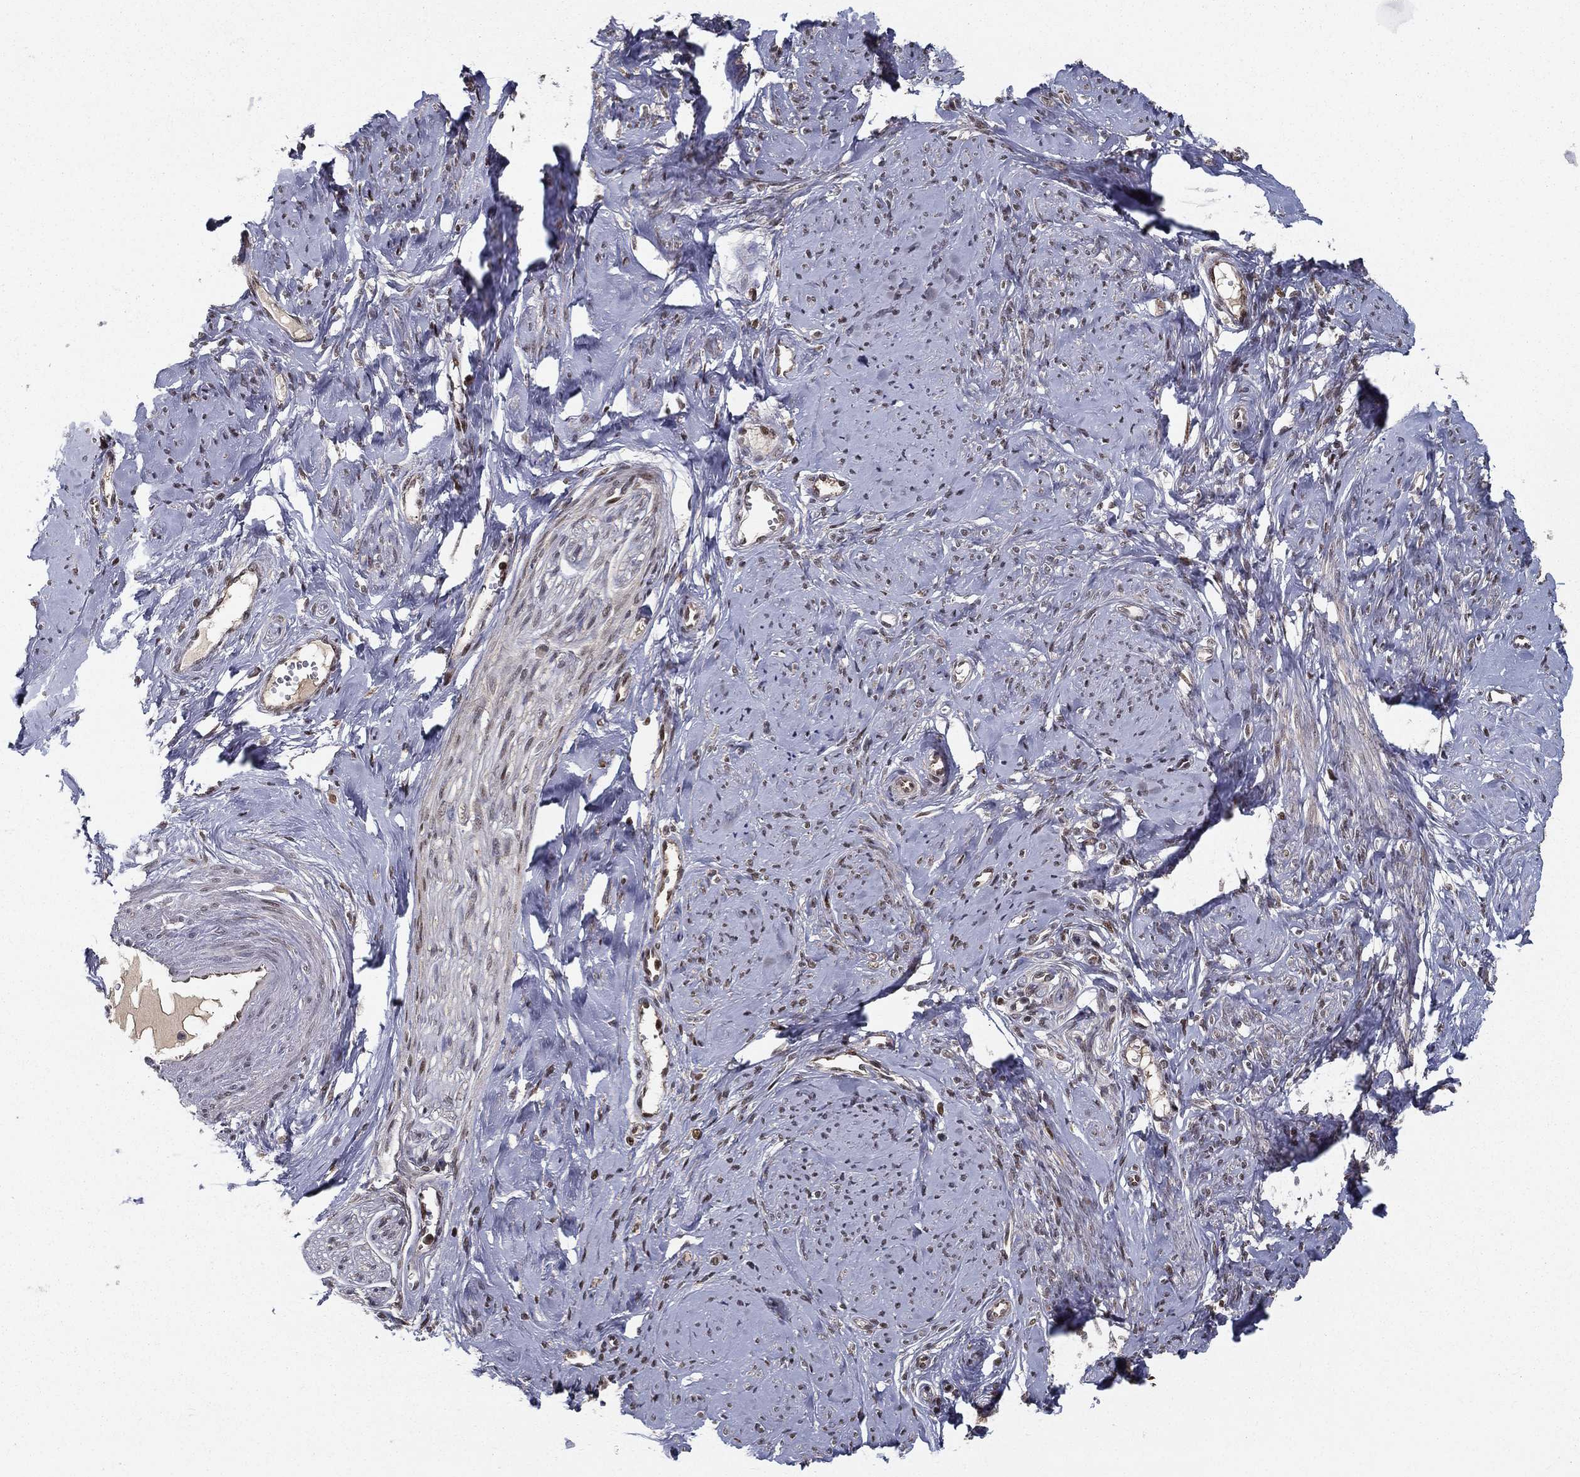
{"staining": {"intensity": "weak", "quantity": "<25%", "location": "cytoplasmic/membranous,nuclear"}, "tissue": "smooth muscle", "cell_type": "Smooth muscle cells", "image_type": "normal", "snomed": [{"axis": "morphology", "description": "Normal tissue, NOS"}, {"axis": "topography", "description": "Smooth muscle"}], "caption": "Smooth muscle was stained to show a protein in brown. There is no significant positivity in smooth muscle cells.", "gene": "SLC6A6", "patient": {"sex": "female", "age": 48}}